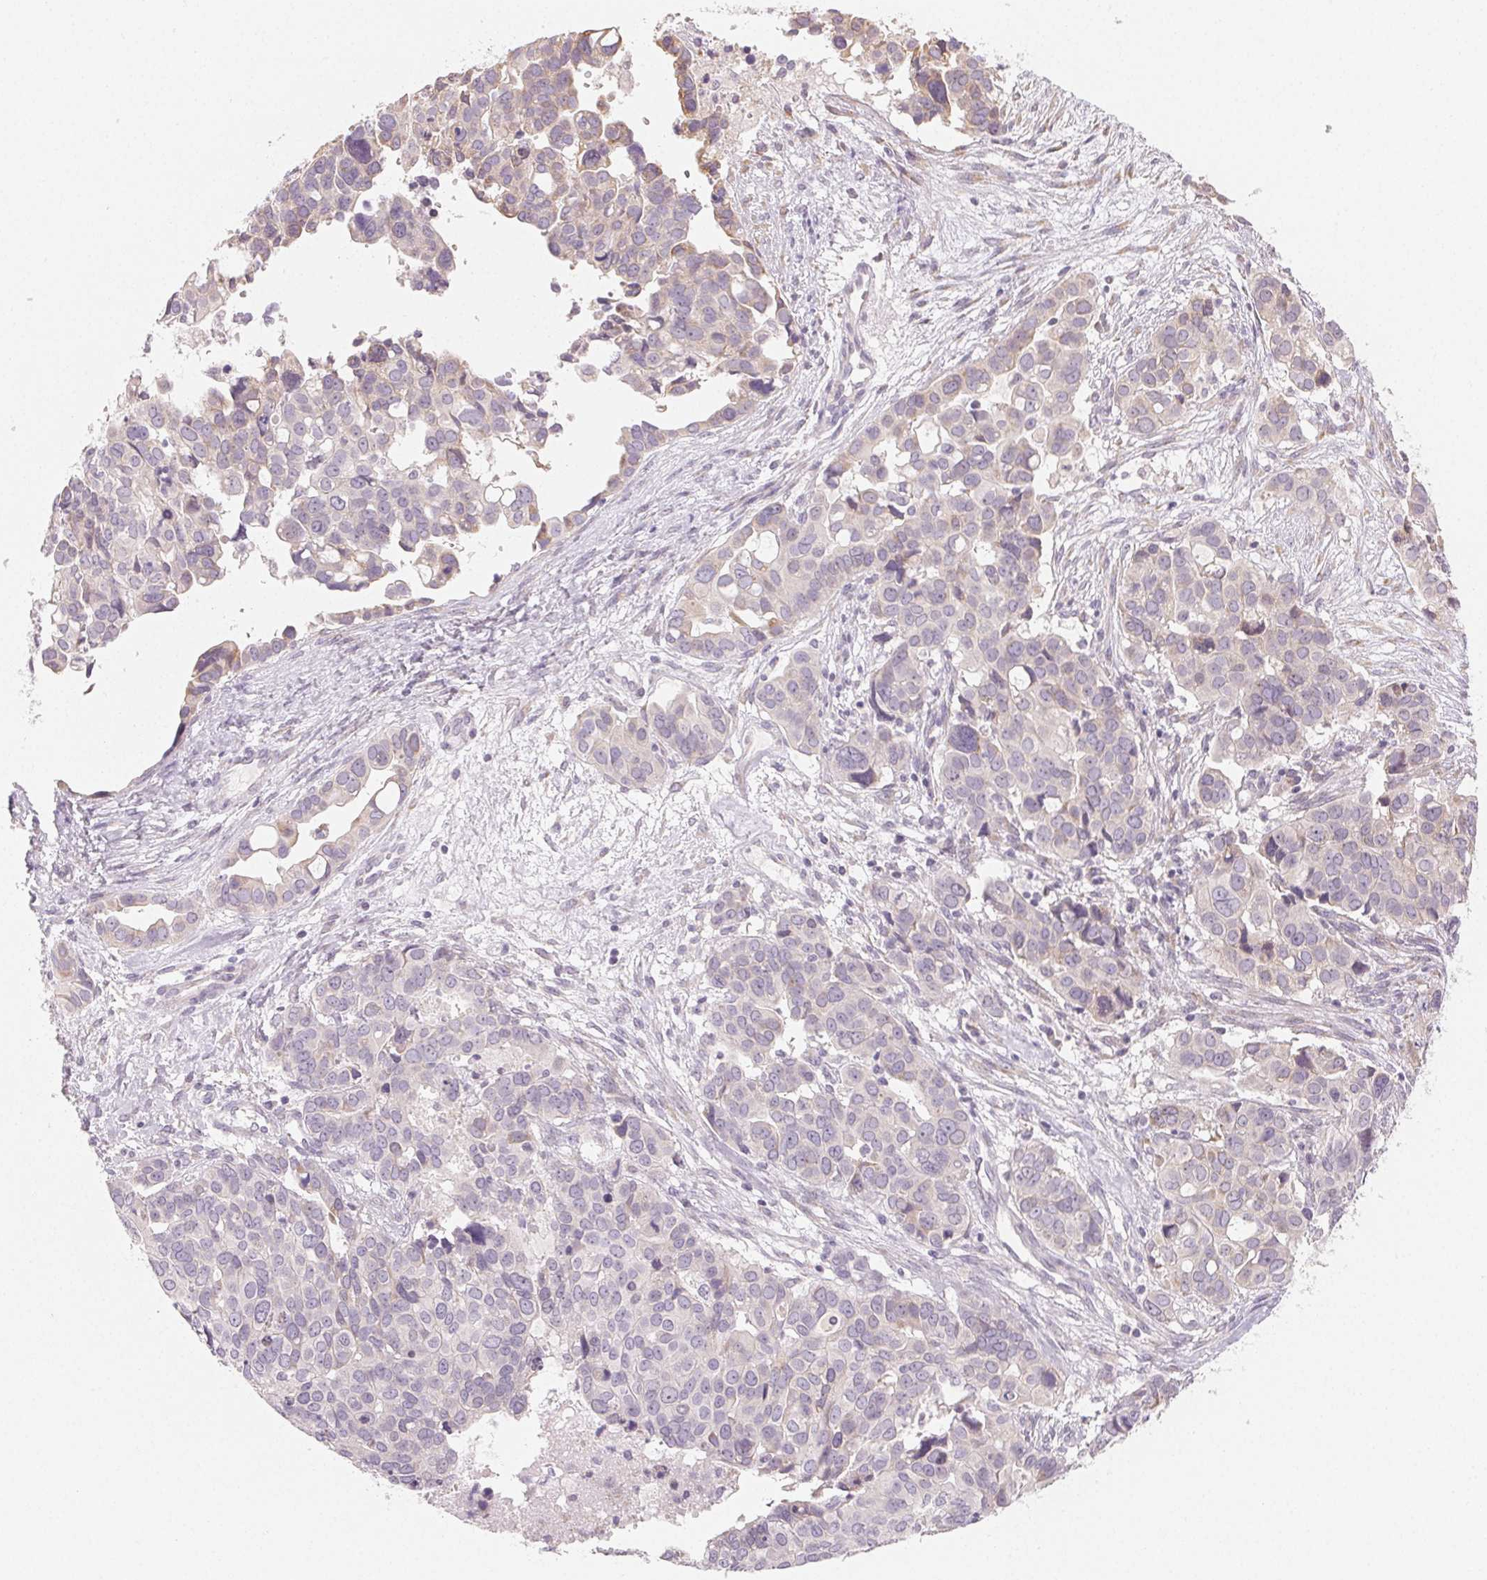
{"staining": {"intensity": "negative", "quantity": "none", "location": "none"}, "tissue": "ovarian cancer", "cell_type": "Tumor cells", "image_type": "cancer", "snomed": [{"axis": "morphology", "description": "Carcinoma, endometroid"}, {"axis": "topography", "description": "Ovary"}], "caption": "DAB immunohistochemical staining of human endometroid carcinoma (ovarian) exhibits no significant positivity in tumor cells. (Stains: DAB (3,3'-diaminobenzidine) IHC with hematoxylin counter stain, Microscopy: brightfield microscopy at high magnification).", "gene": "MYBL1", "patient": {"sex": "female", "age": 78}}